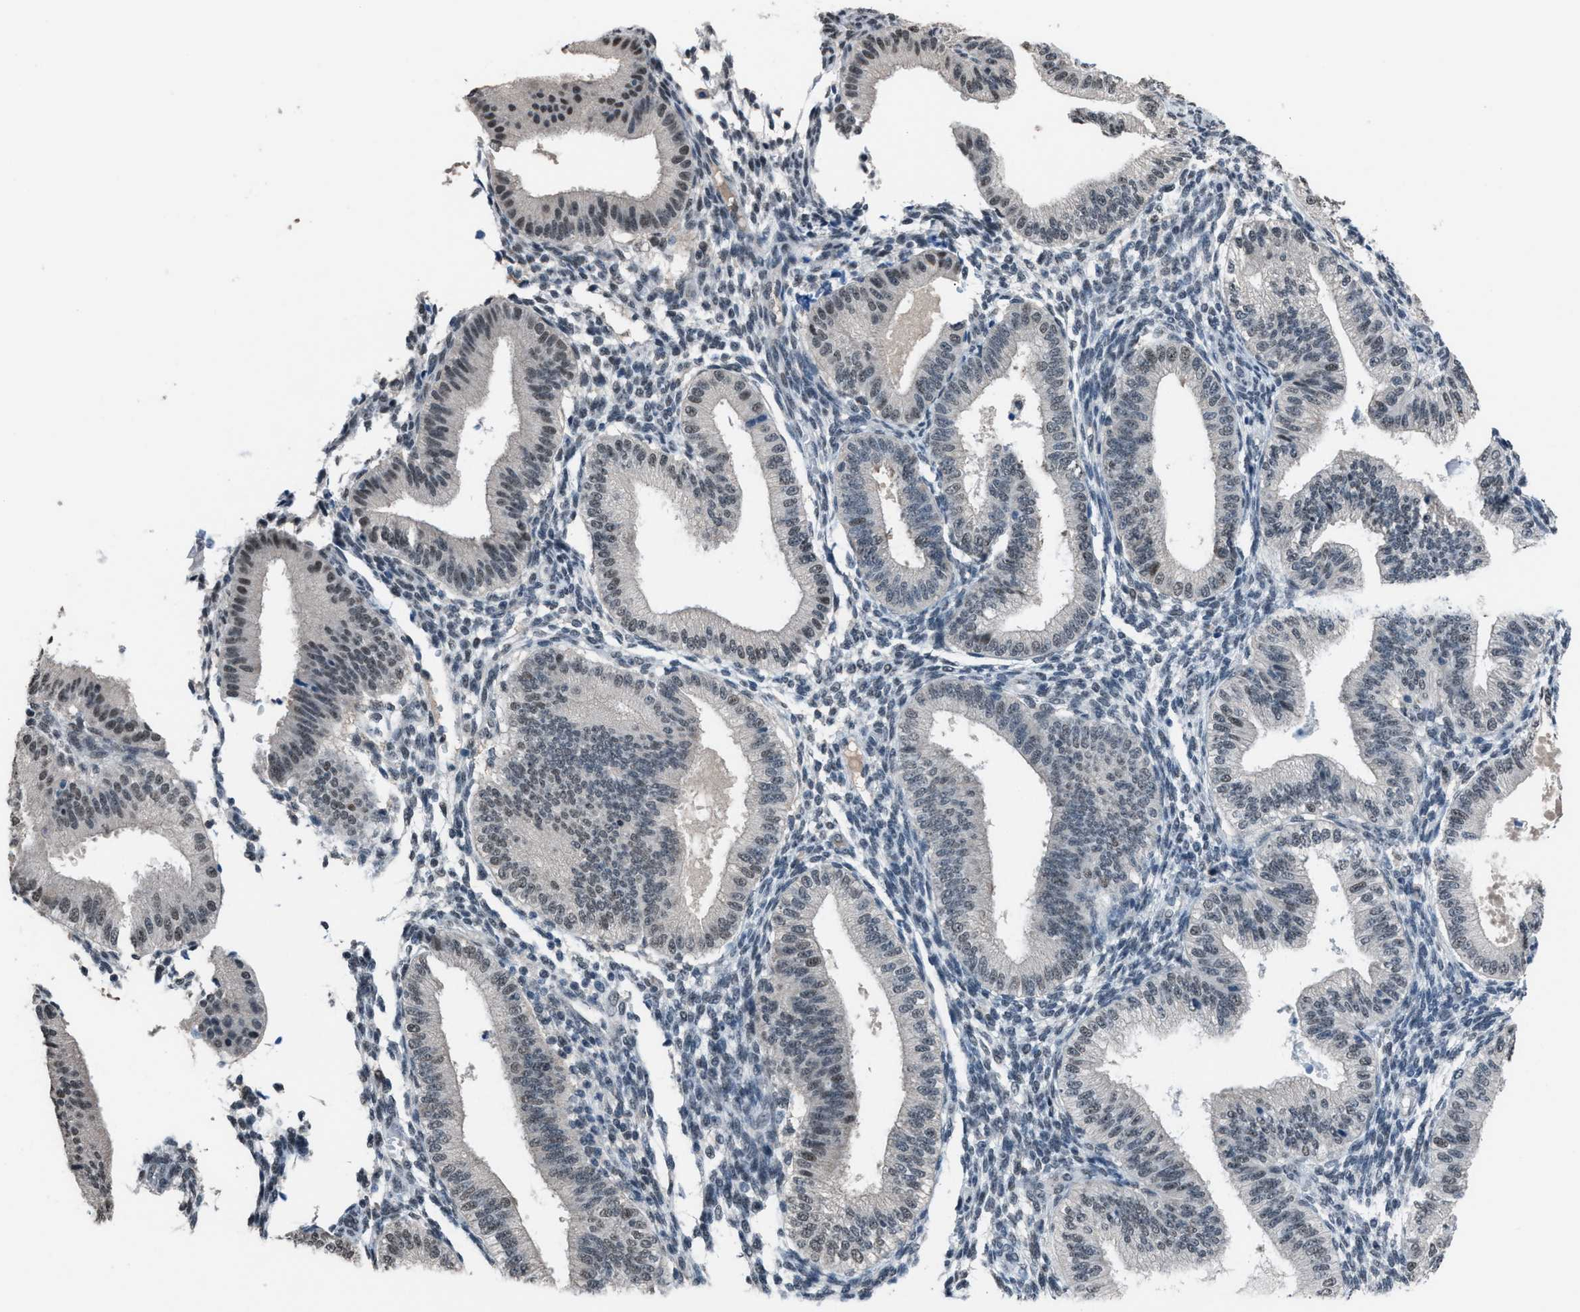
{"staining": {"intensity": "weak", "quantity": "<25%", "location": "nuclear"}, "tissue": "endometrium", "cell_type": "Cells in endometrial stroma", "image_type": "normal", "snomed": [{"axis": "morphology", "description": "Normal tissue, NOS"}, {"axis": "topography", "description": "Endometrium"}], "caption": "Image shows no significant protein positivity in cells in endometrial stroma of benign endometrium.", "gene": "ZNF276", "patient": {"sex": "female", "age": 39}}